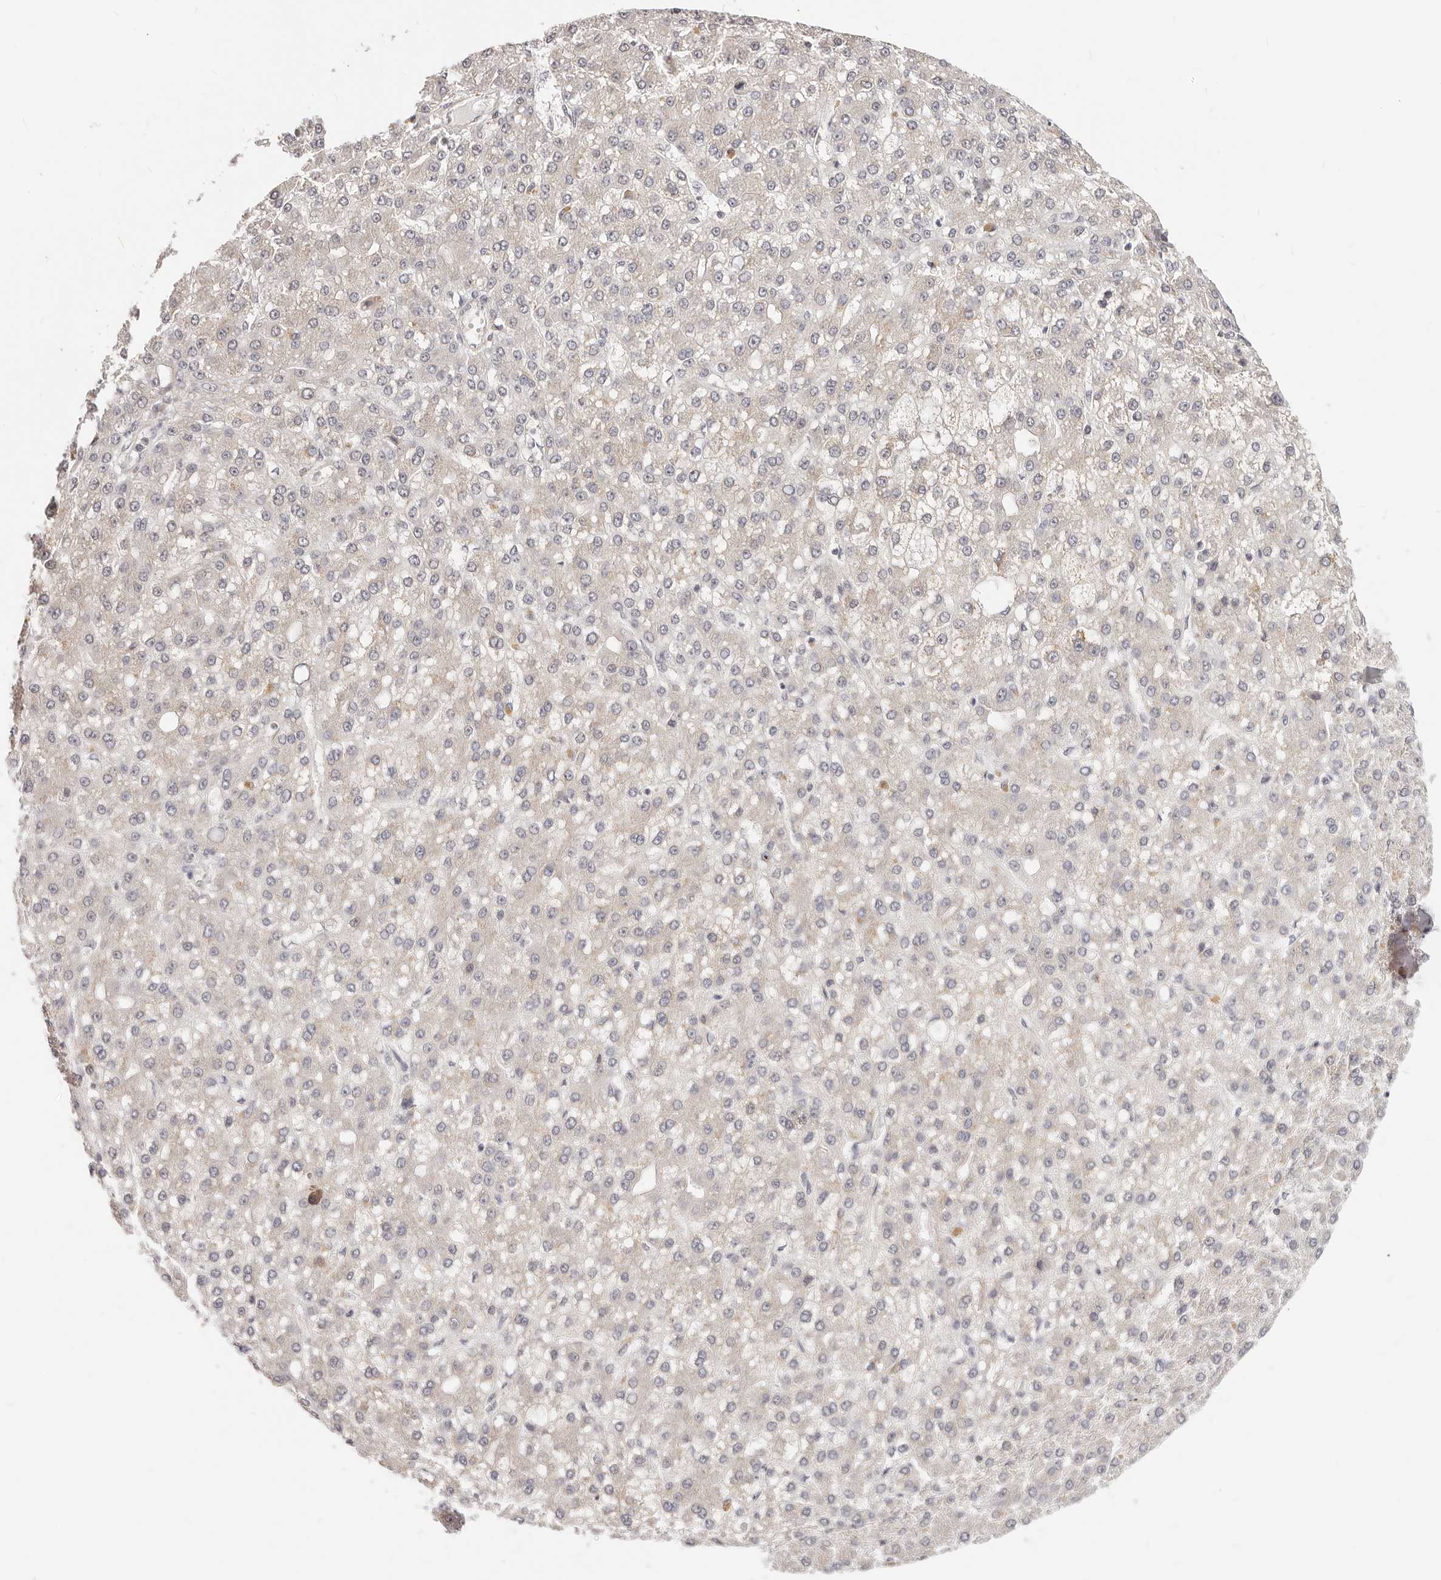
{"staining": {"intensity": "weak", "quantity": "<25%", "location": "cytoplasmic/membranous"}, "tissue": "liver cancer", "cell_type": "Tumor cells", "image_type": "cancer", "snomed": [{"axis": "morphology", "description": "Carcinoma, Hepatocellular, NOS"}, {"axis": "topography", "description": "Liver"}], "caption": "Histopathology image shows no significant protein expression in tumor cells of liver hepatocellular carcinoma.", "gene": "GGPS1", "patient": {"sex": "male", "age": 67}}